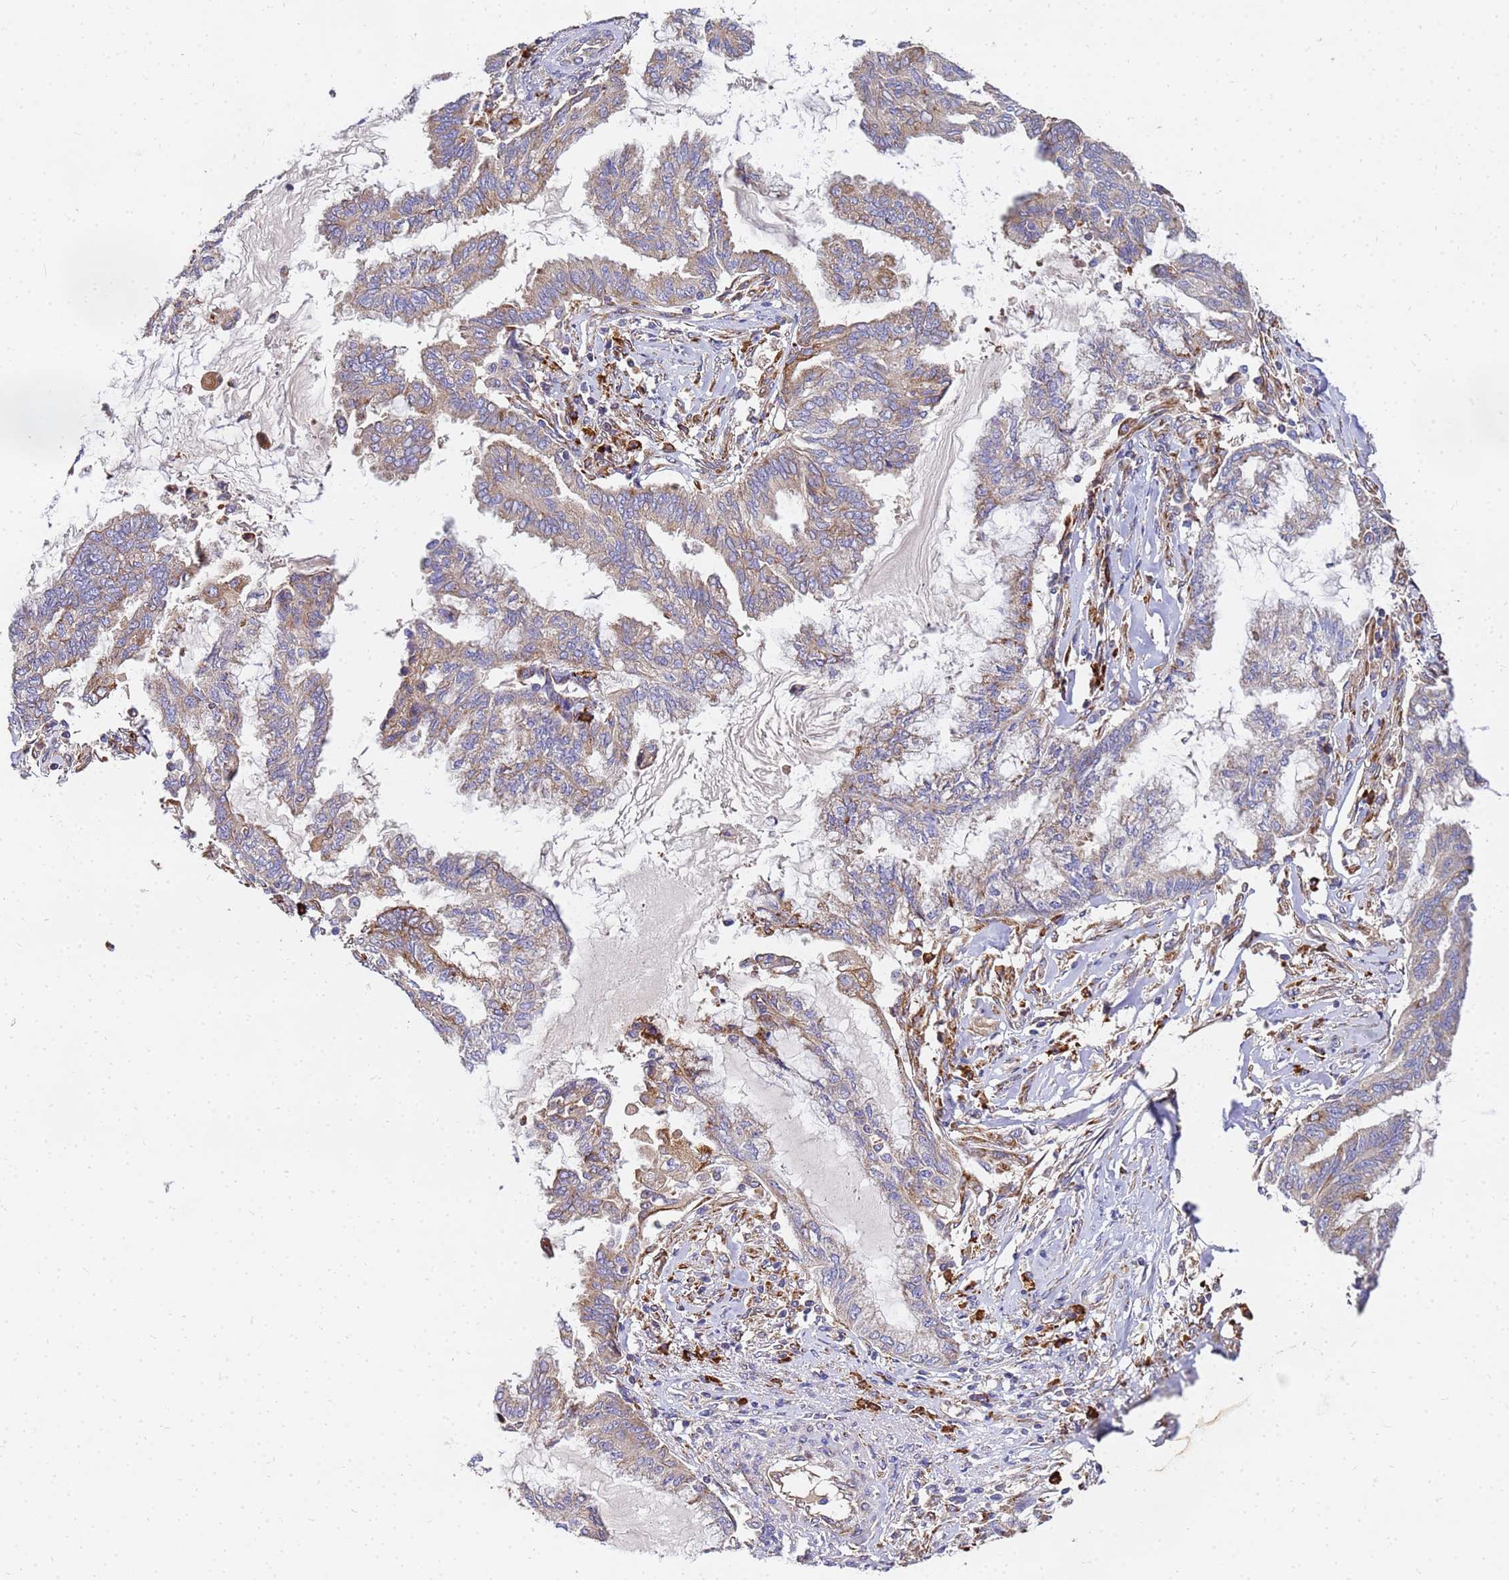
{"staining": {"intensity": "weak", "quantity": "25%-75%", "location": "cytoplasmic/membranous"}, "tissue": "endometrial cancer", "cell_type": "Tumor cells", "image_type": "cancer", "snomed": [{"axis": "morphology", "description": "Adenocarcinoma, NOS"}, {"axis": "topography", "description": "Endometrium"}], "caption": "IHC of human endometrial cancer reveals low levels of weak cytoplasmic/membranous staining in about 25%-75% of tumor cells.", "gene": "POM121", "patient": {"sex": "female", "age": 86}}